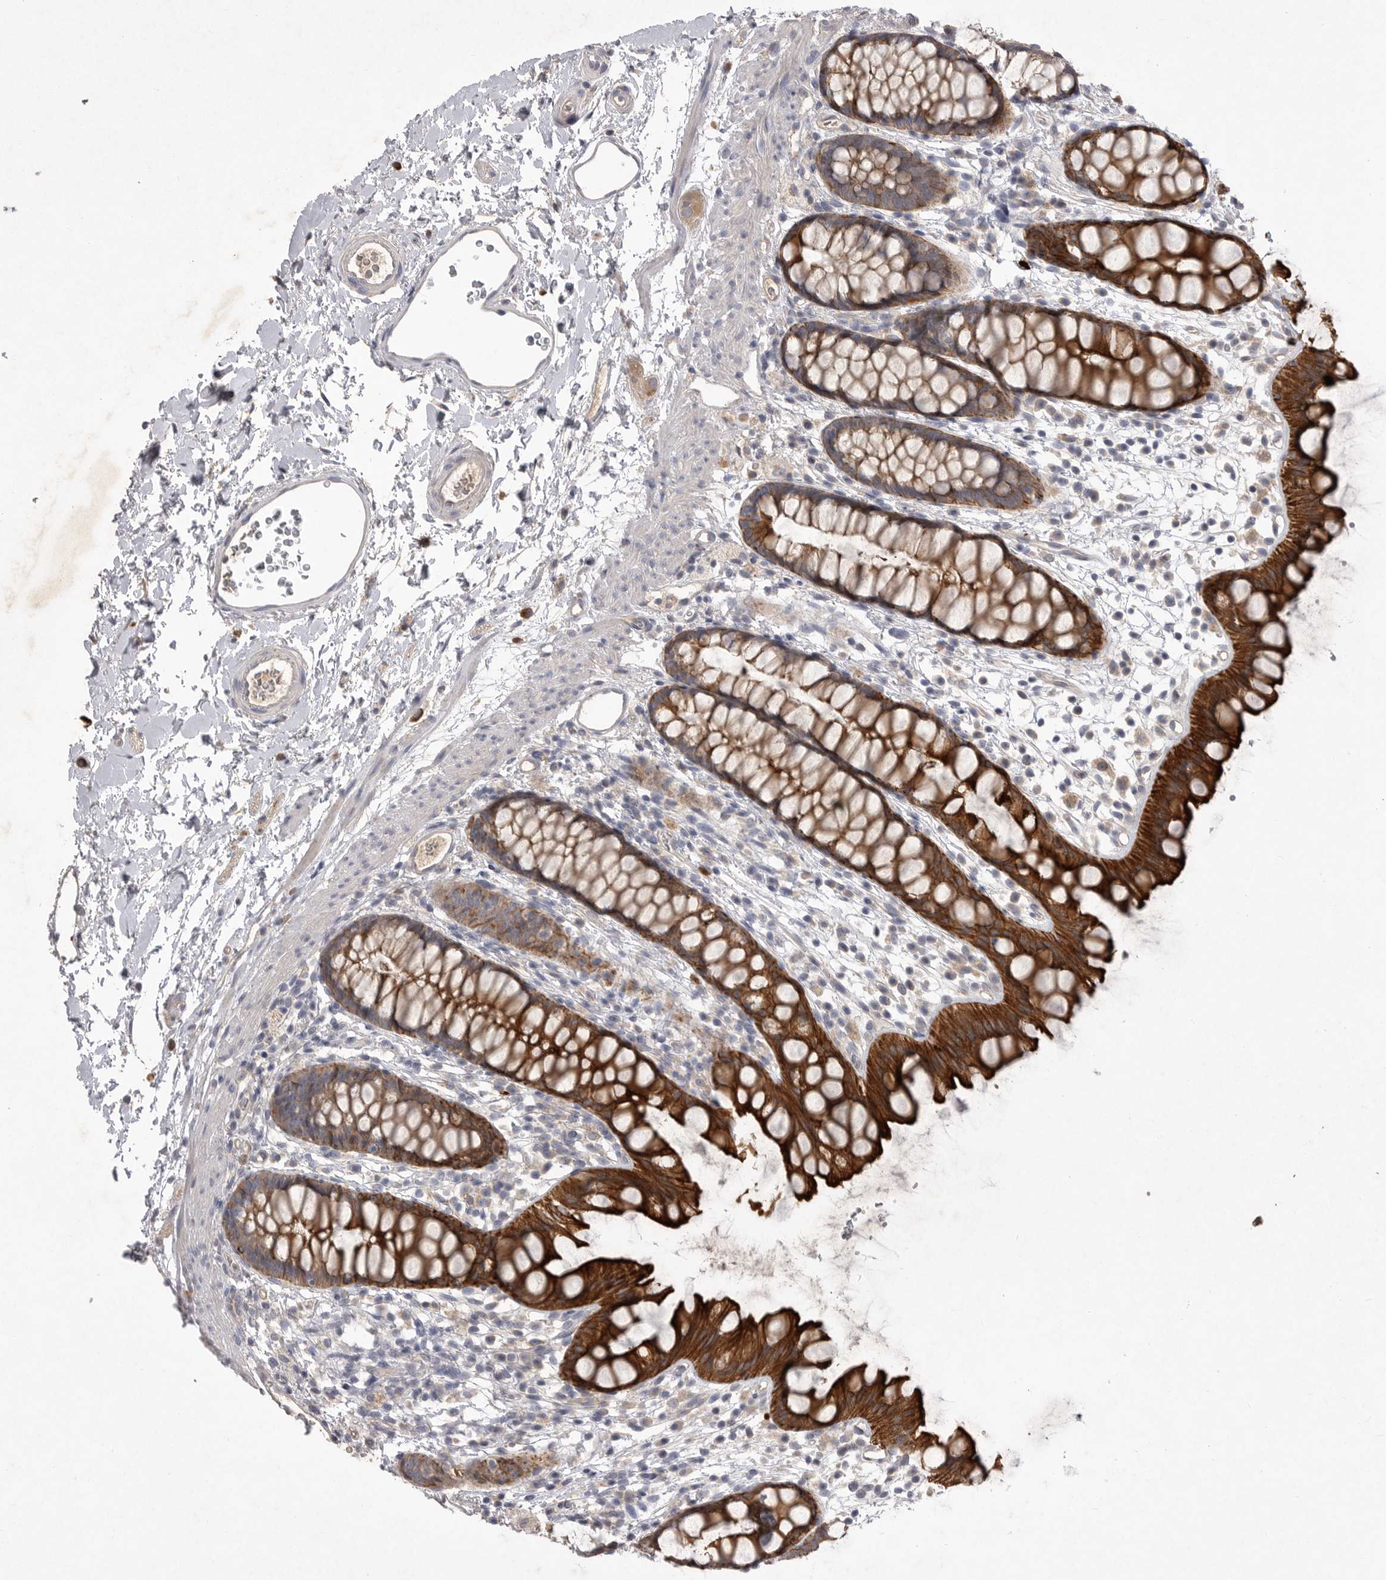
{"staining": {"intensity": "strong", "quantity": ">75%", "location": "cytoplasmic/membranous"}, "tissue": "rectum", "cell_type": "Glandular cells", "image_type": "normal", "snomed": [{"axis": "morphology", "description": "Normal tissue, NOS"}, {"axis": "topography", "description": "Rectum"}], "caption": "Brown immunohistochemical staining in normal rectum demonstrates strong cytoplasmic/membranous expression in about >75% of glandular cells. The protein is shown in brown color, while the nuclei are stained blue.", "gene": "DHDDS", "patient": {"sex": "female", "age": 65}}